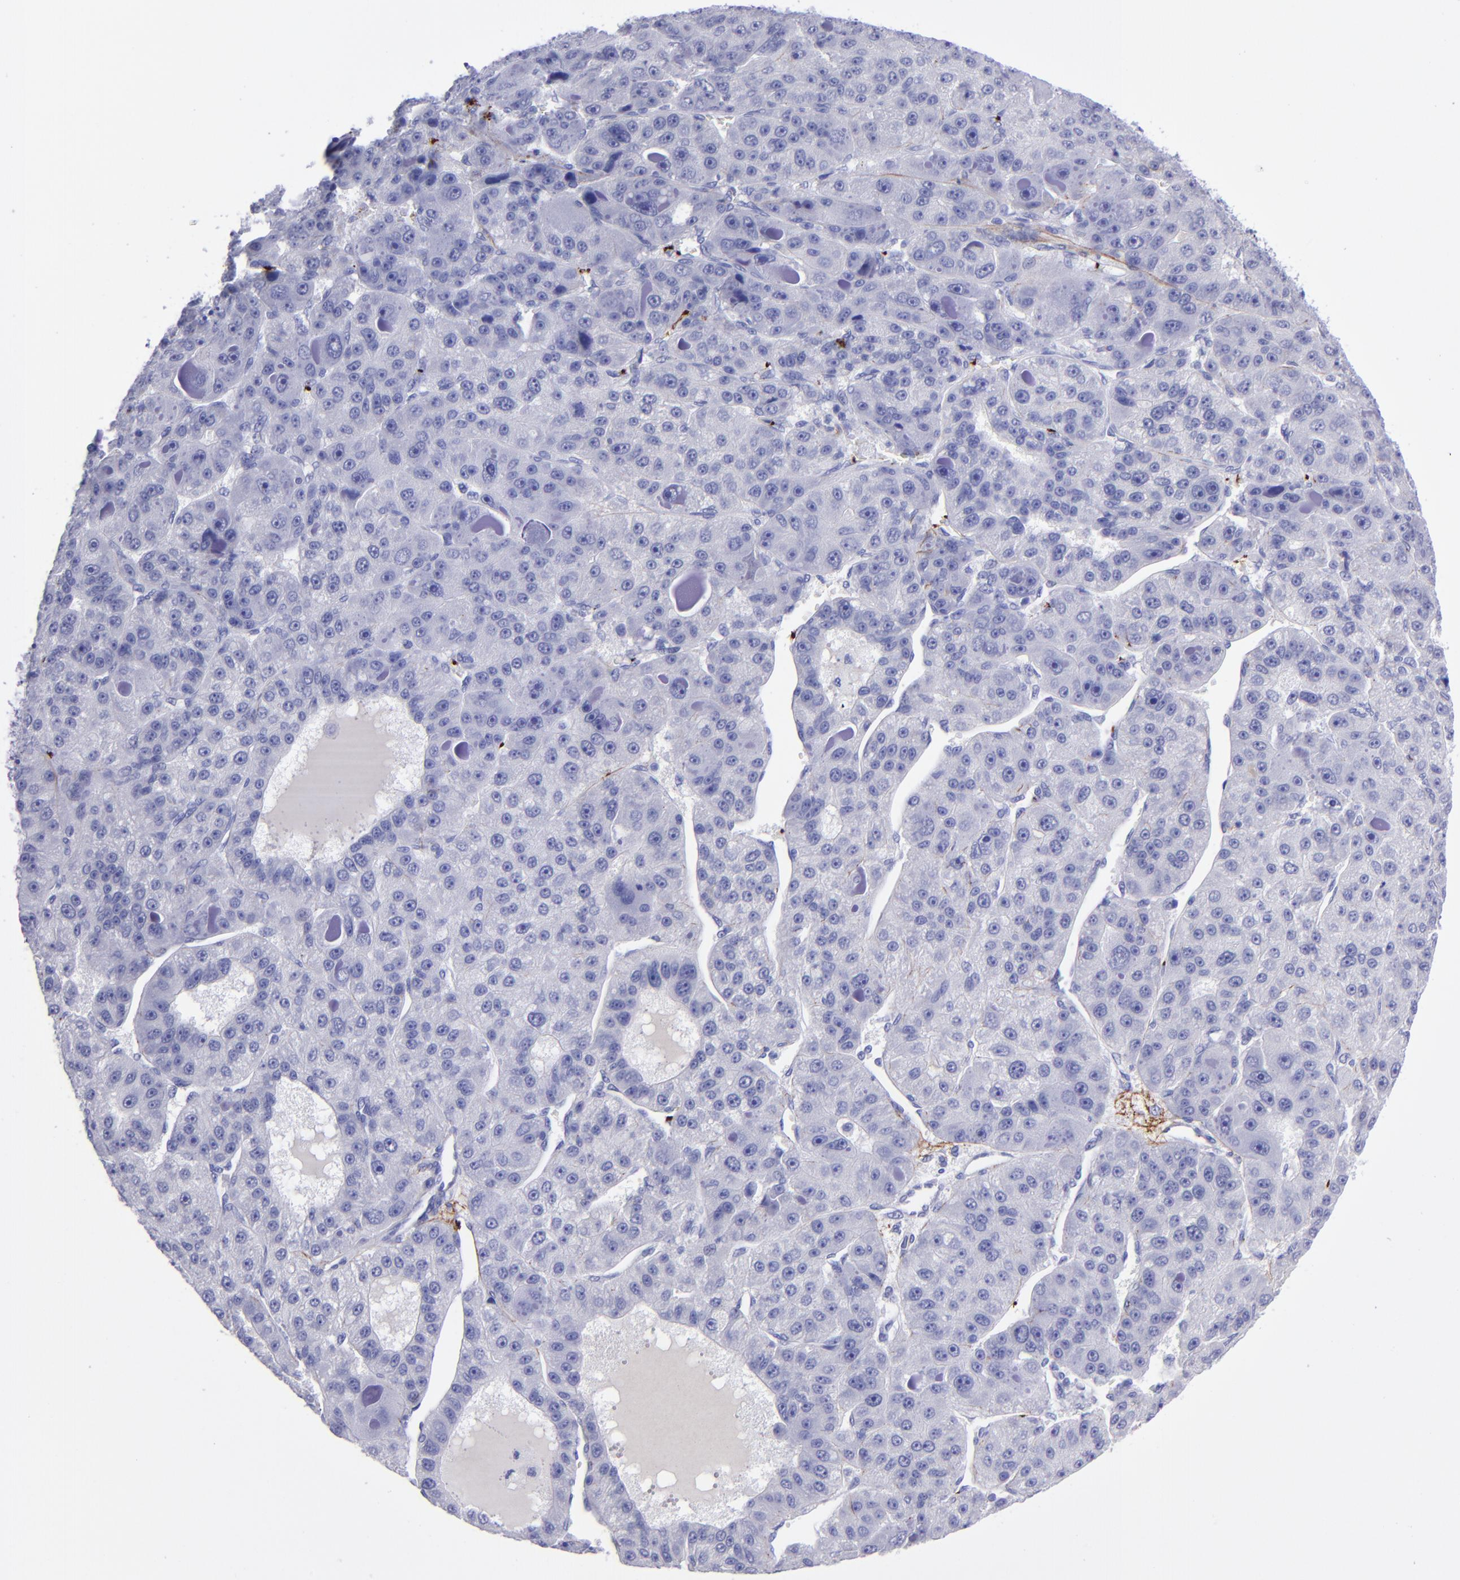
{"staining": {"intensity": "negative", "quantity": "none", "location": "none"}, "tissue": "liver cancer", "cell_type": "Tumor cells", "image_type": "cancer", "snomed": [{"axis": "morphology", "description": "Carcinoma, Hepatocellular, NOS"}, {"axis": "topography", "description": "Liver"}], "caption": "Histopathology image shows no protein staining in tumor cells of liver cancer (hepatocellular carcinoma) tissue. (DAB (3,3'-diaminobenzidine) immunohistochemistry with hematoxylin counter stain).", "gene": "EFCAB13", "patient": {"sex": "male", "age": 76}}